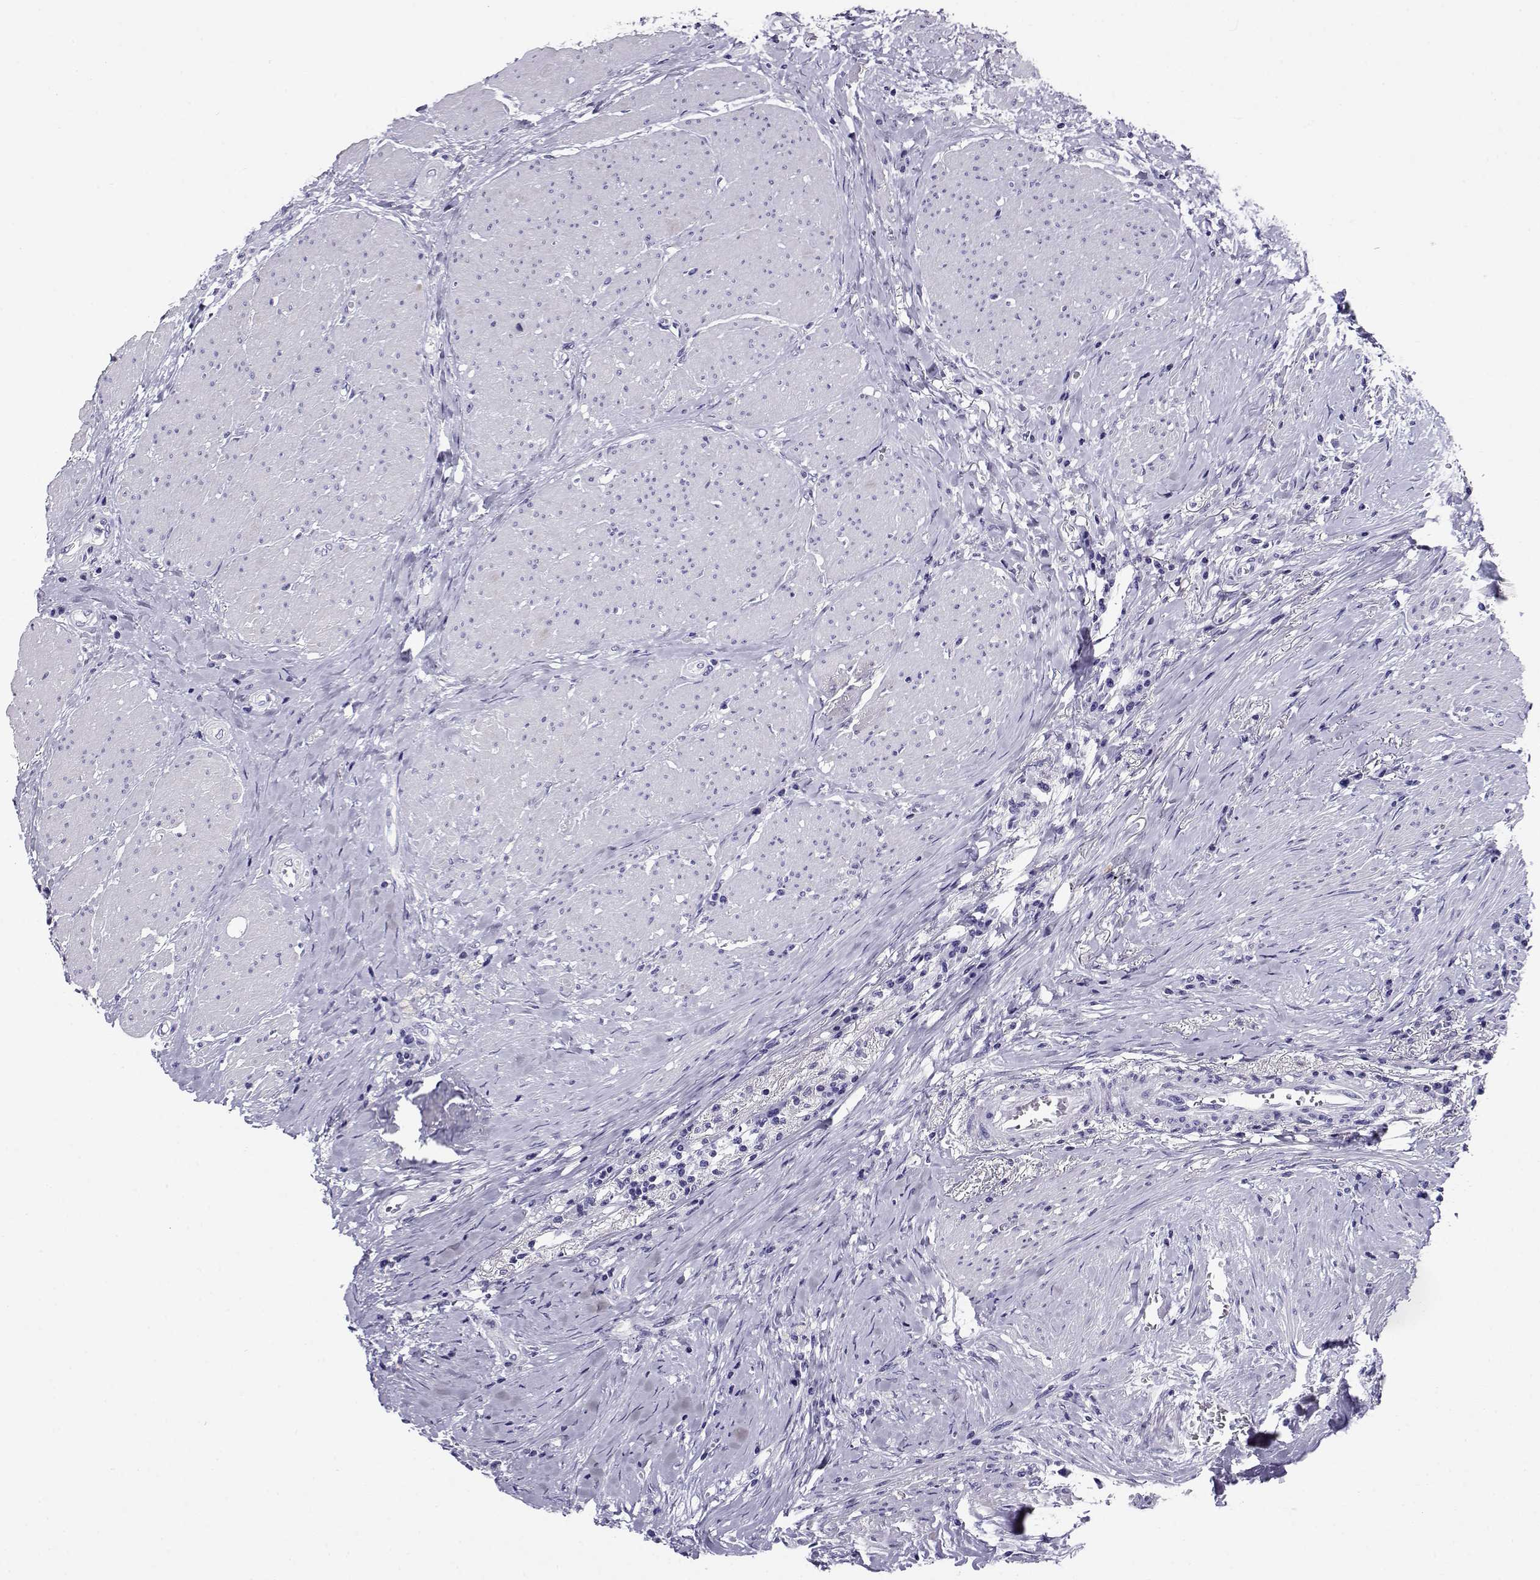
{"staining": {"intensity": "negative", "quantity": "none", "location": "none"}, "tissue": "colorectal cancer", "cell_type": "Tumor cells", "image_type": "cancer", "snomed": [{"axis": "morphology", "description": "Adenocarcinoma, NOS"}, {"axis": "topography", "description": "Rectum"}], "caption": "Human adenocarcinoma (colorectal) stained for a protein using immunohistochemistry demonstrates no positivity in tumor cells.", "gene": "CABS1", "patient": {"sex": "male", "age": 59}}